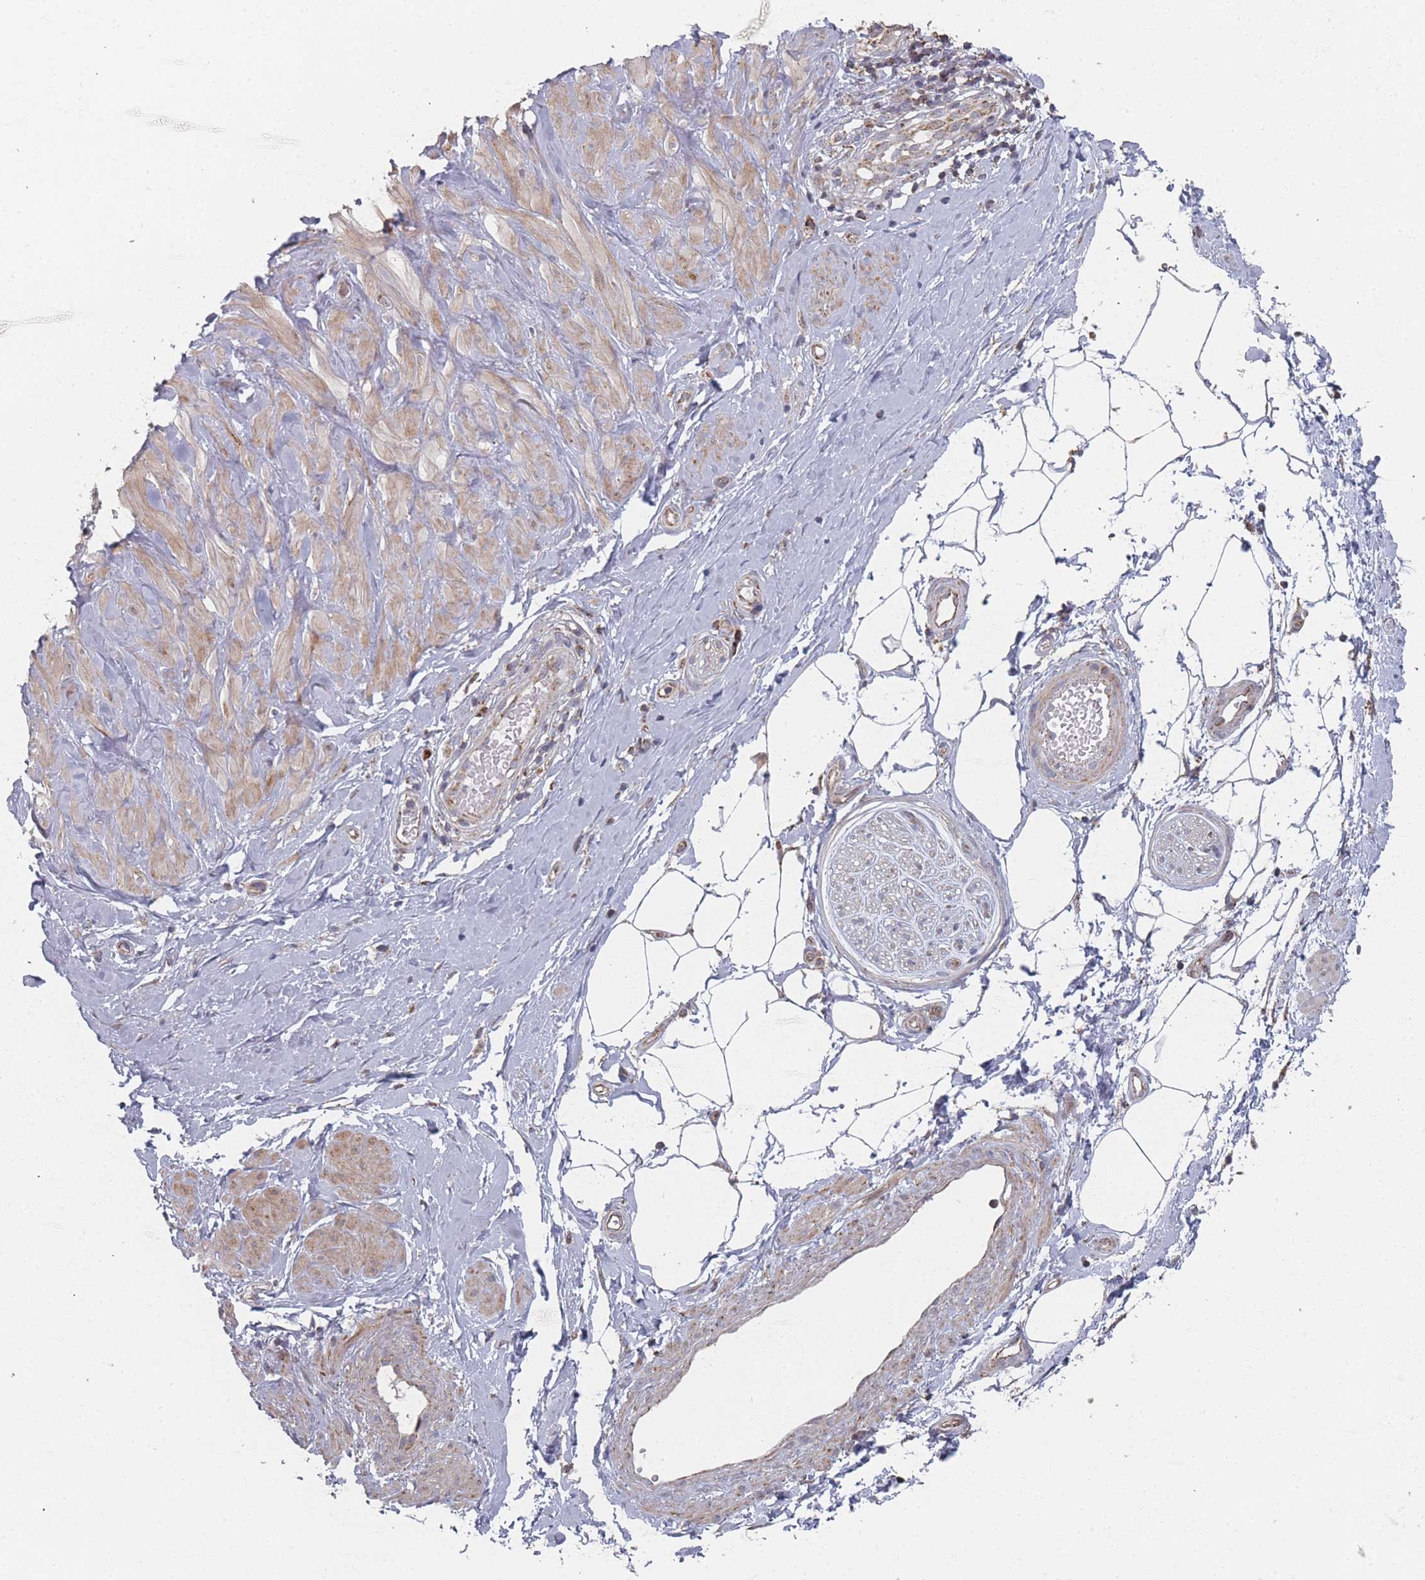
{"staining": {"intensity": "negative", "quantity": "none", "location": "none"}, "tissue": "adipose tissue", "cell_type": "Adipocytes", "image_type": "normal", "snomed": [{"axis": "morphology", "description": "Normal tissue, NOS"}, {"axis": "topography", "description": "Soft tissue"}, {"axis": "topography", "description": "Adipose tissue"}, {"axis": "topography", "description": "Vascular tissue"}, {"axis": "topography", "description": "Peripheral nerve tissue"}], "caption": "The immunohistochemistry photomicrograph has no significant expression in adipocytes of adipose tissue. (Stains: DAB immunohistochemistry with hematoxylin counter stain, Microscopy: brightfield microscopy at high magnification).", "gene": "PSMB3", "patient": {"sex": "male", "age": 74}}